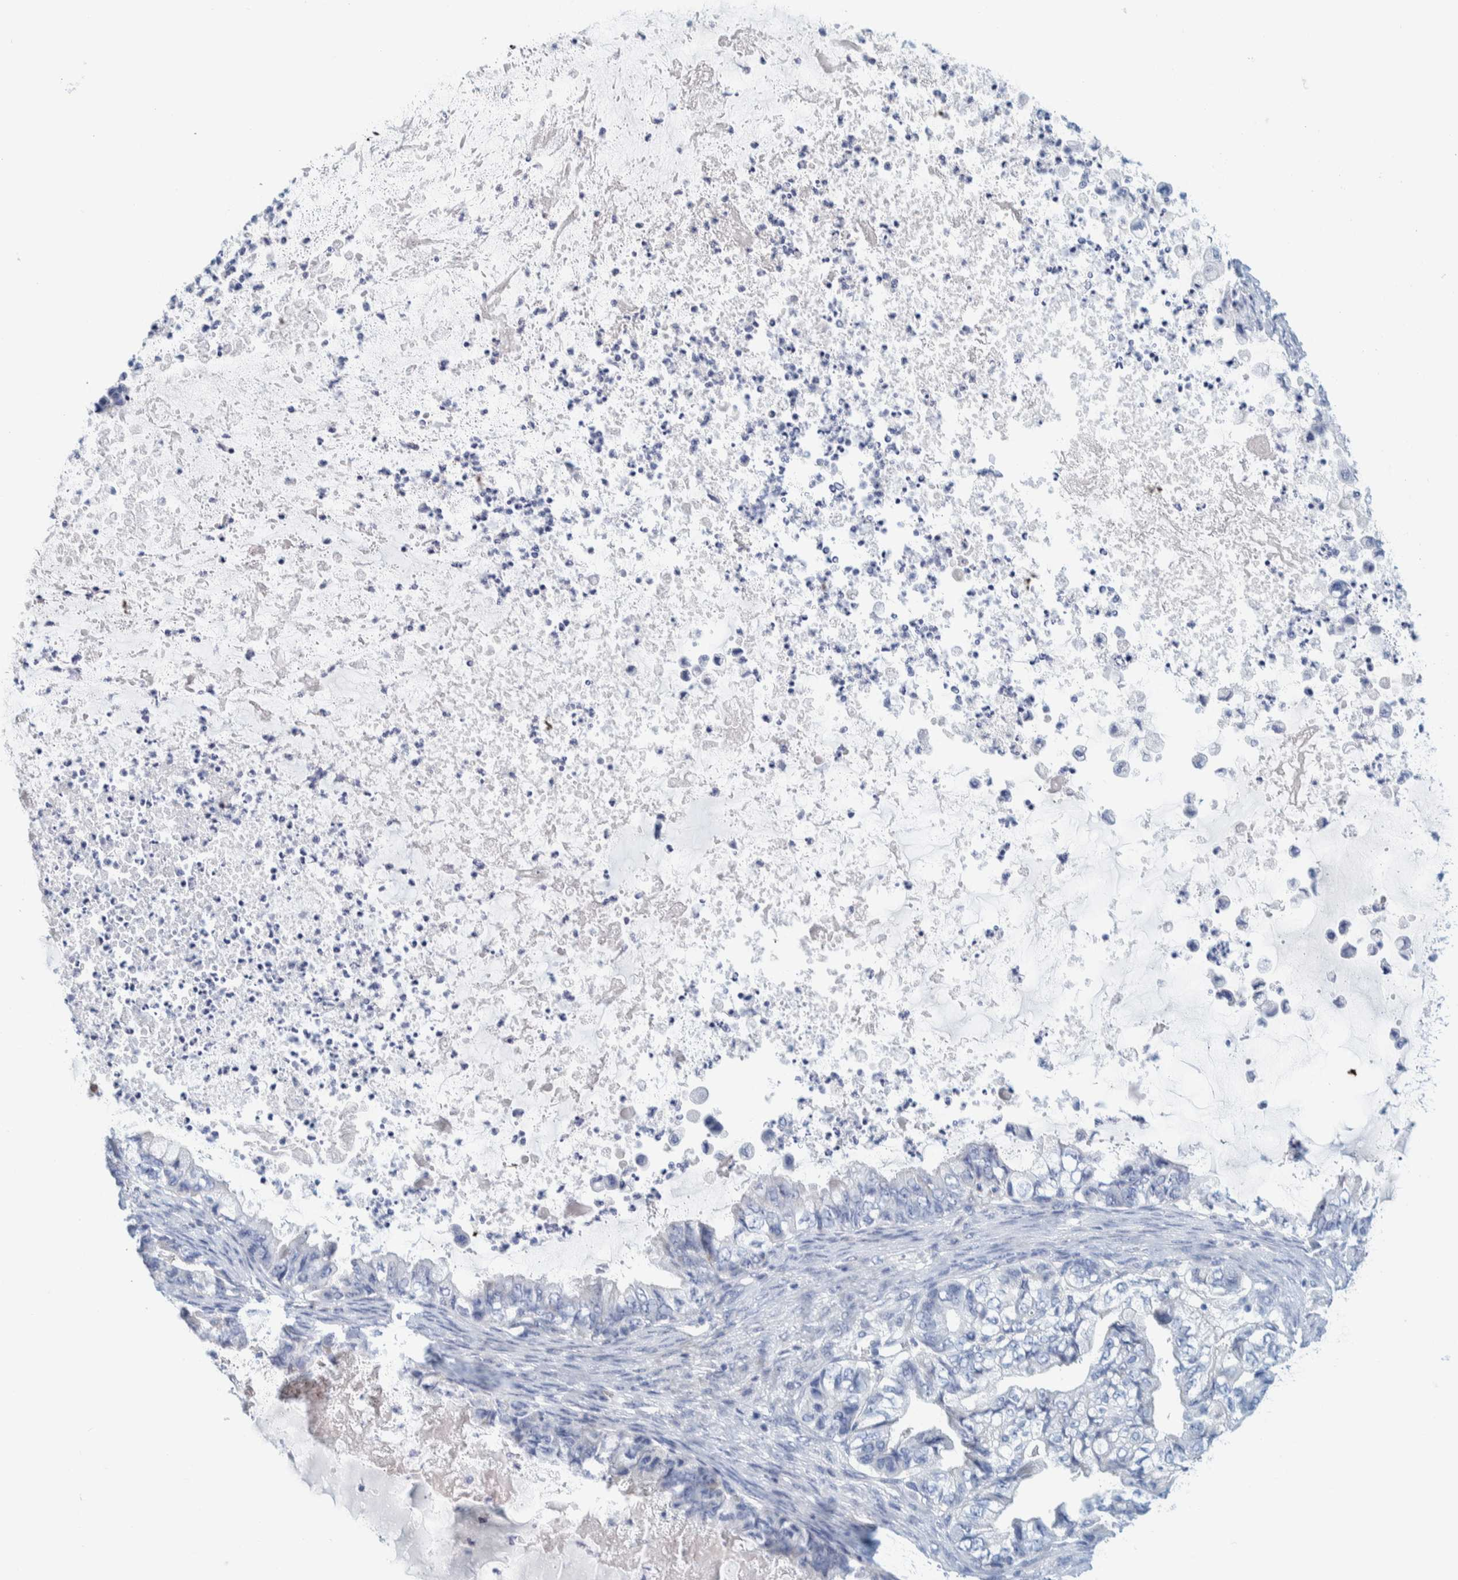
{"staining": {"intensity": "negative", "quantity": "none", "location": "none"}, "tissue": "ovarian cancer", "cell_type": "Tumor cells", "image_type": "cancer", "snomed": [{"axis": "morphology", "description": "Cystadenocarcinoma, mucinous, NOS"}, {"axis": "topography", "description": "Ovary"}], "caption": "The histopathology image reveals no significant positivity in tumor cells of ovarian cancer.", "gene": "MOG", "patient": {"sex": "female", "age": 80}}